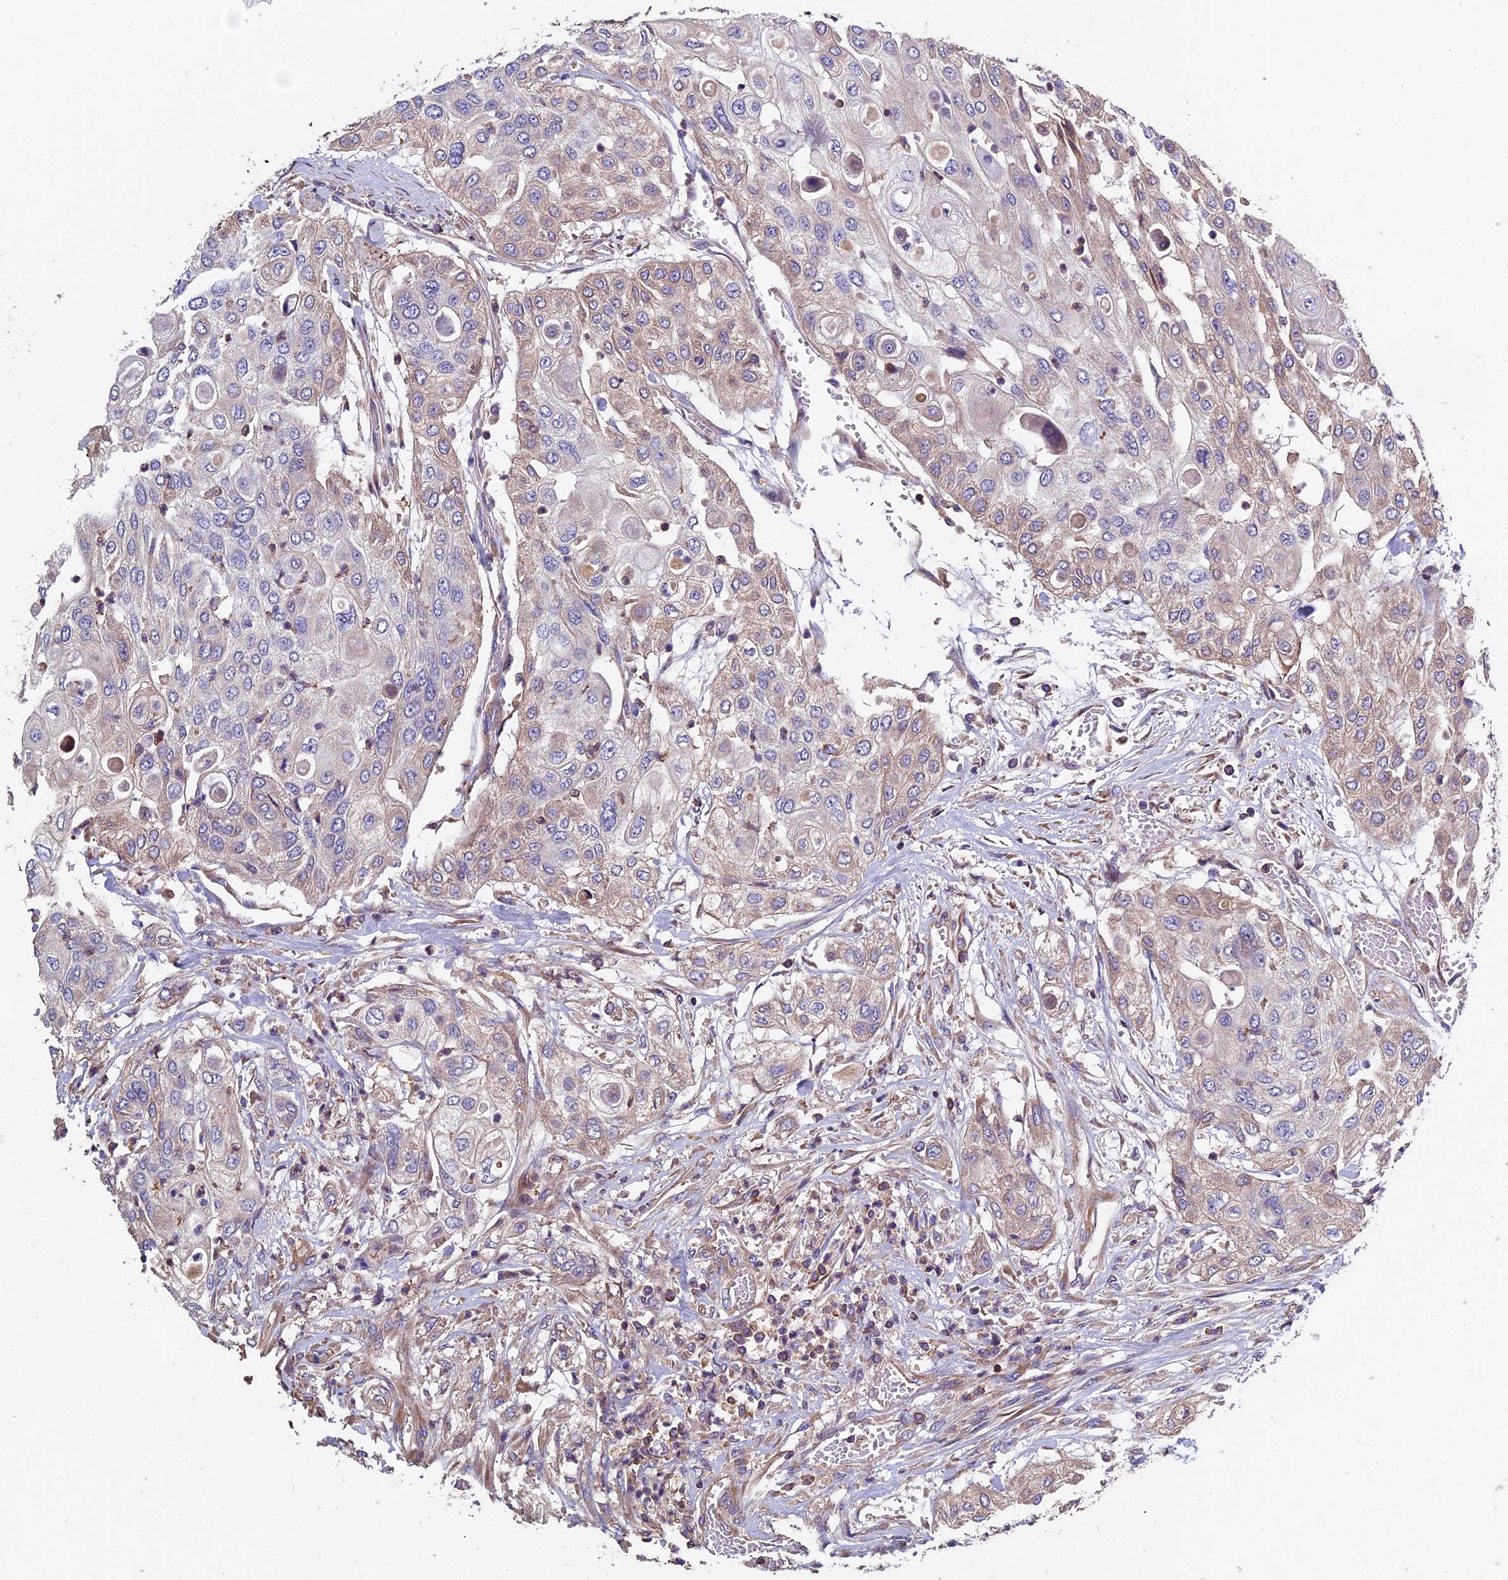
{"staining": {"intensity": "weak", "quantity": "25%-75%", "location": "cytoplasmic/membranous"}, "tissue": "urothelial cancer", "cell_type": "Tumor cells", "image_type": "cancer", "snomed": [{"axis": "morphology", "description": "Urothelial carcinoma, High grade"}, {"axis": "topography", "description": "Urinary bladder"}], "caption": "High-grade urothelial carcinoma was stained to show a protein in brown. There is low levels of weak cytoplasmic/membranous positivity in approximately 25%-75% of tumor cells.", "gene": "CCDC153", "patient": {"sex": "female", "age": 79}}